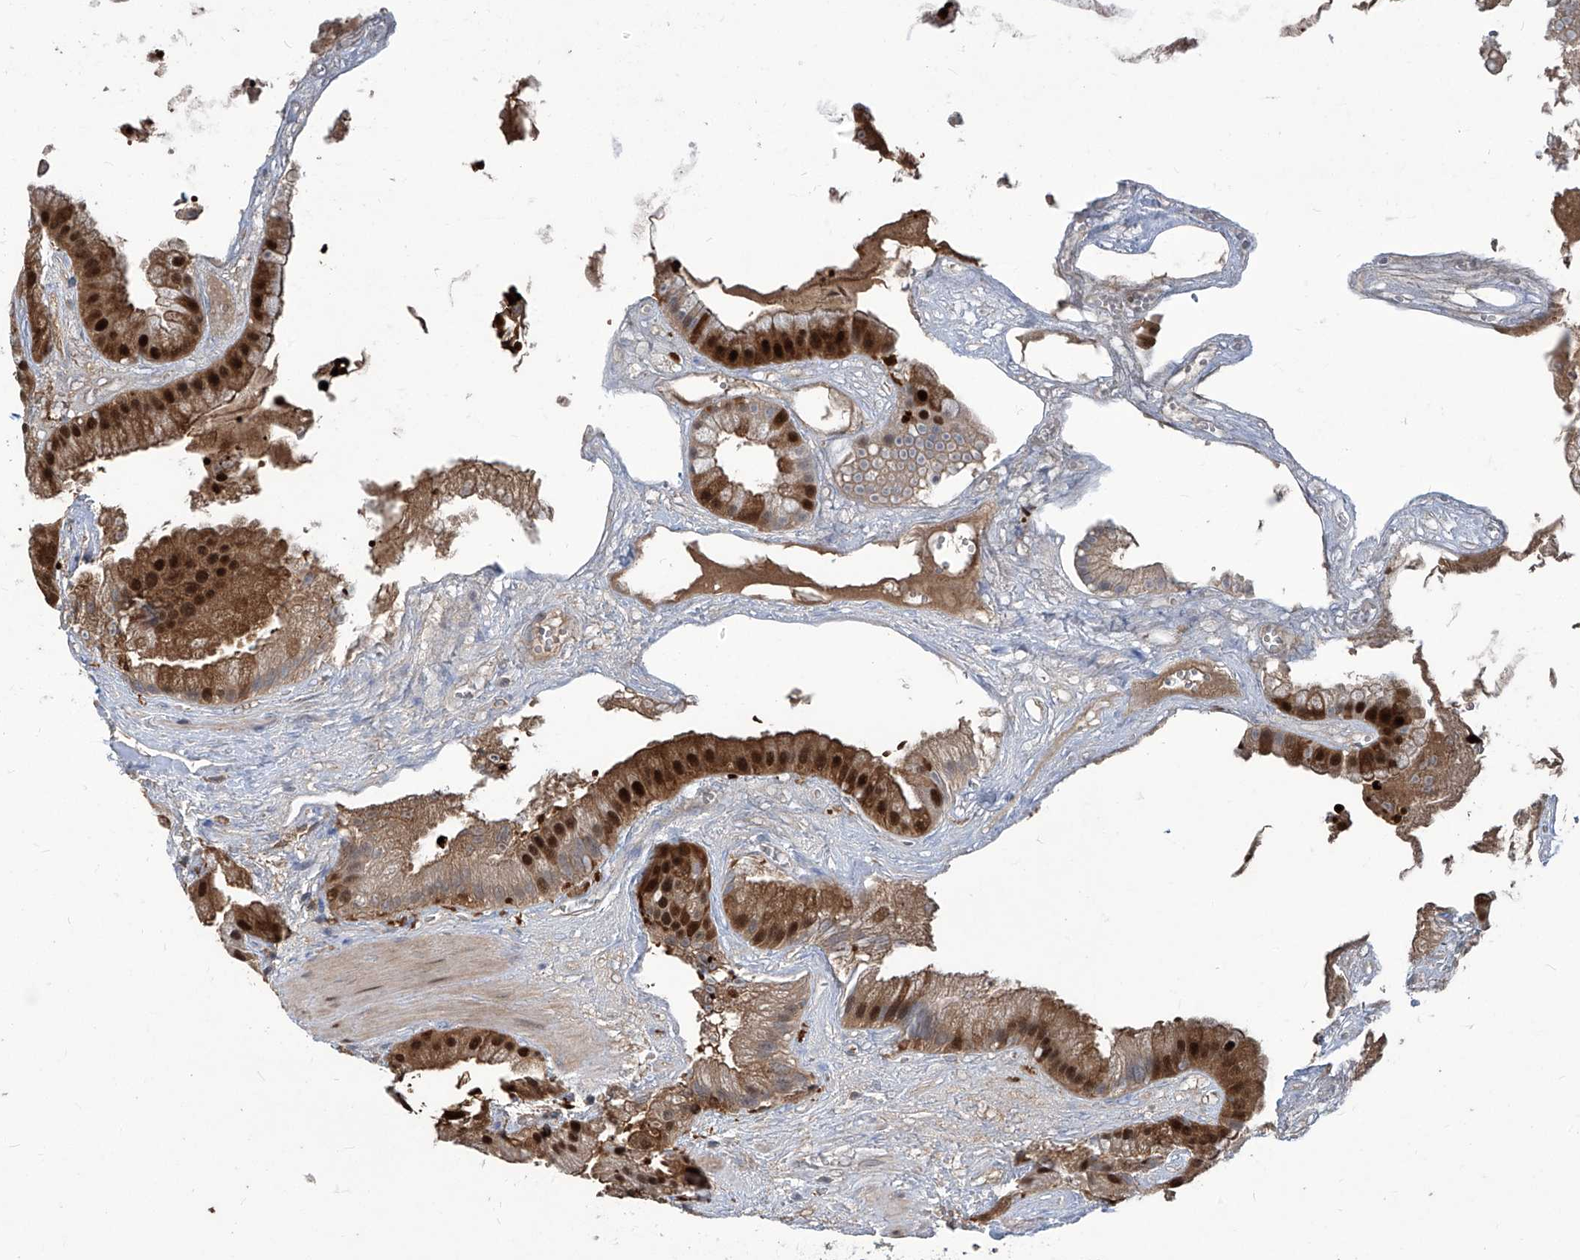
{"staining": {"intensity": "strong", "quantity": ">75%", "location": "cytoplasmic/membranous,nuclear"}, "tissue": "gallbladder", "cell_type": "Glandular cells", "image_type": "normal", "snomed": [{"axis": "morphology", "description": "Normal tissue, NOS"}, {"axis": "topography", "description": "Gallbladder"}], "caption": "A photomicrograph of gallbladder stained for a protein displays strong cytoplasmic/membranous,nuclear brown staining in glandular cells. Using DAB (3,3'-diaminobenzidine) (brown) and hematoxylin (blue) stains, captured at high magnification using brightfield microscopy.", "gene": "PSMB1", "patient": {"sex": "male", "age": 55}}